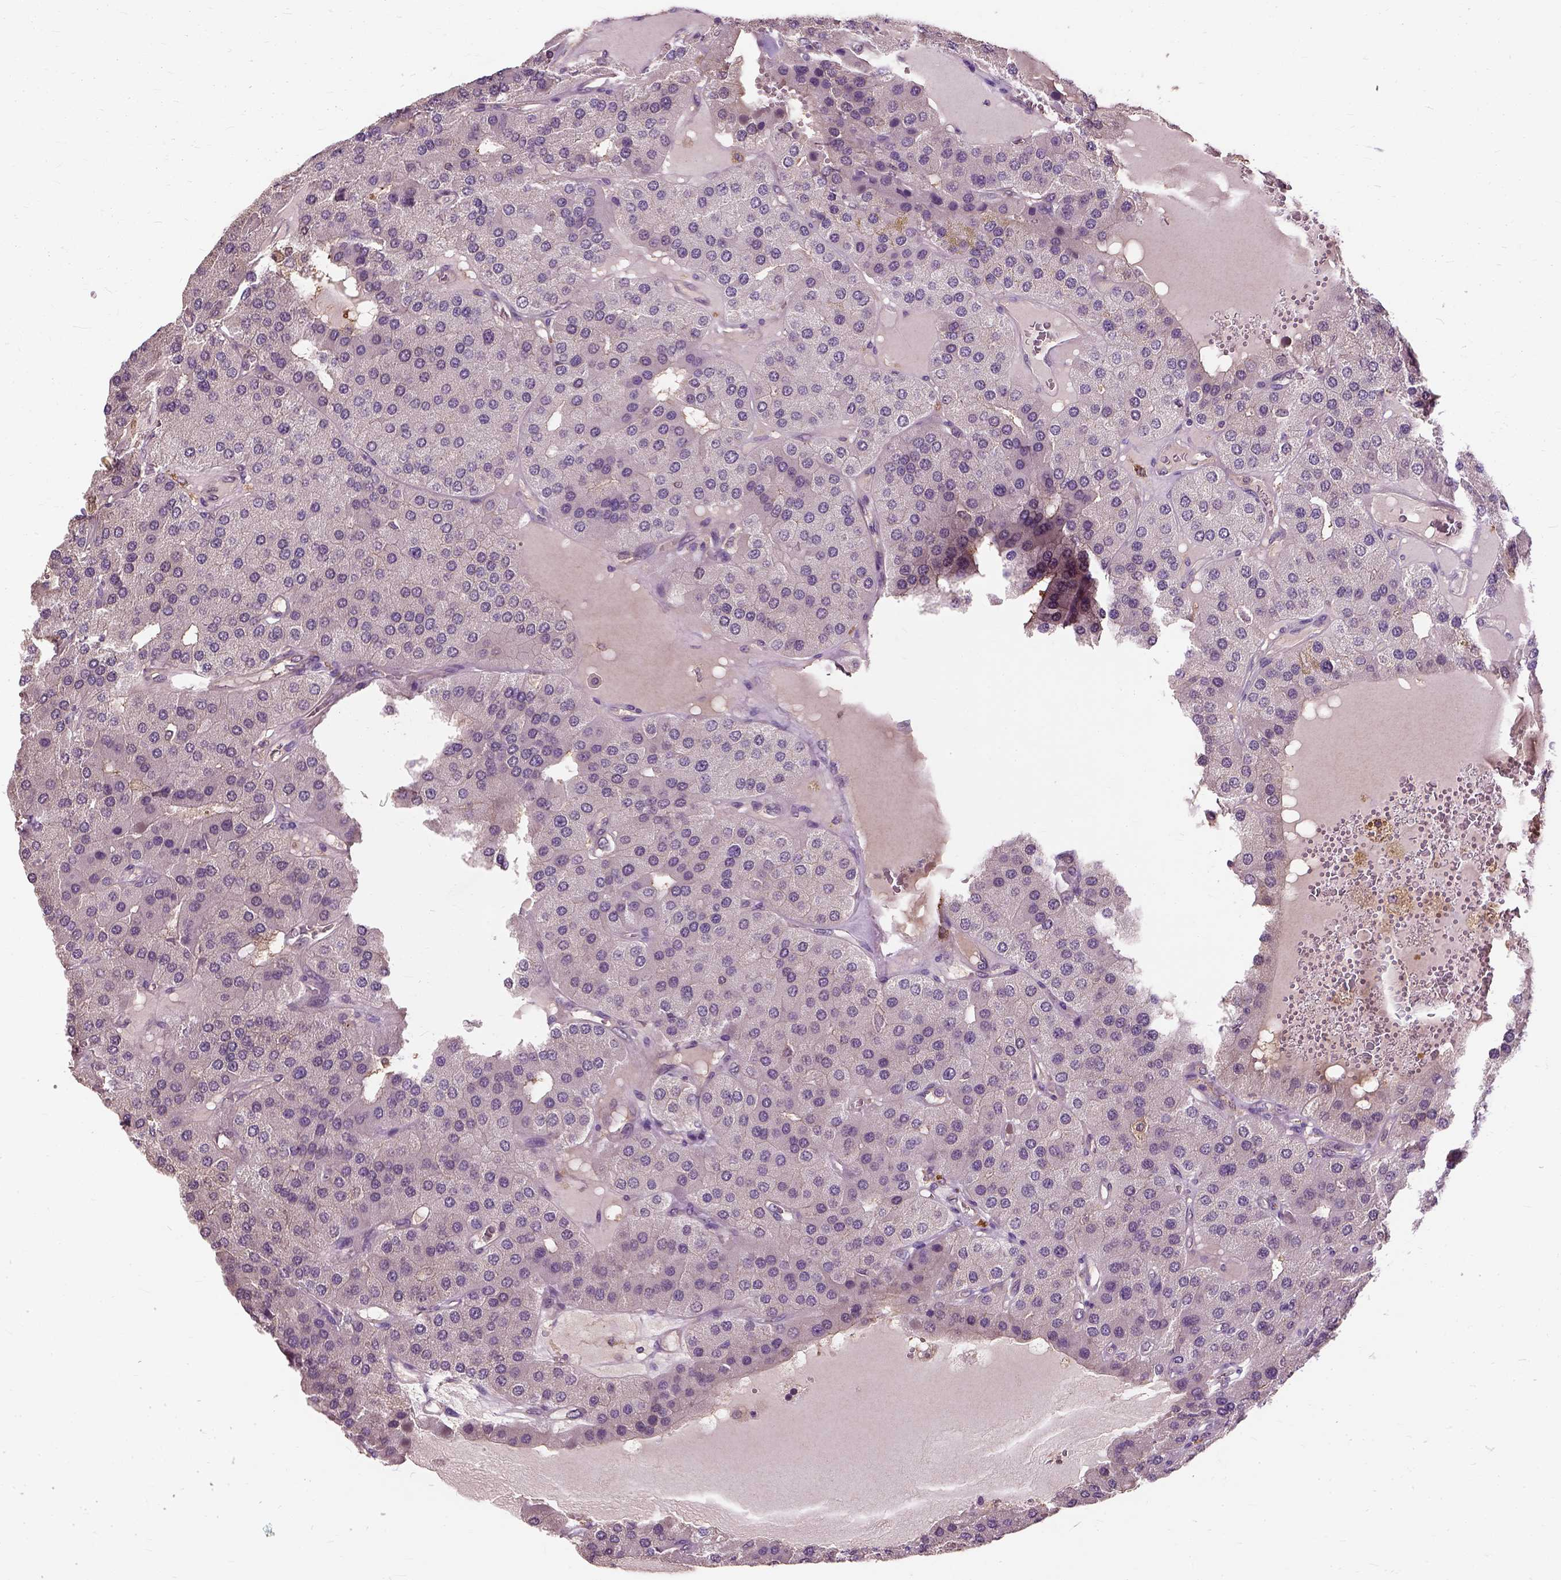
{"staining": {"intensity": "negative", "quantity": "none", "location": "none"}, "tissue": "parathyroid gland", "cell_type": "Glandular cells", "image_type": "normal", "snomed": [{"axis": "morphology", "description": "Normal tissue, NOS"}, {"axis": "morphology", "description": "Adenoma, NOS"}, {"axis": "topography", "description": "Parathyroid gland"}], "caption": "Photomicrograph shows no significant protein positivity in glandular cells of normal parathyroid gland. (DAB (3,3'-diaminobenzidine) immunohistochemistry (IHC) with hematoxylin counter stain).", "gene": "PEA15", "patient": {"sex": "female", "age": 86}}